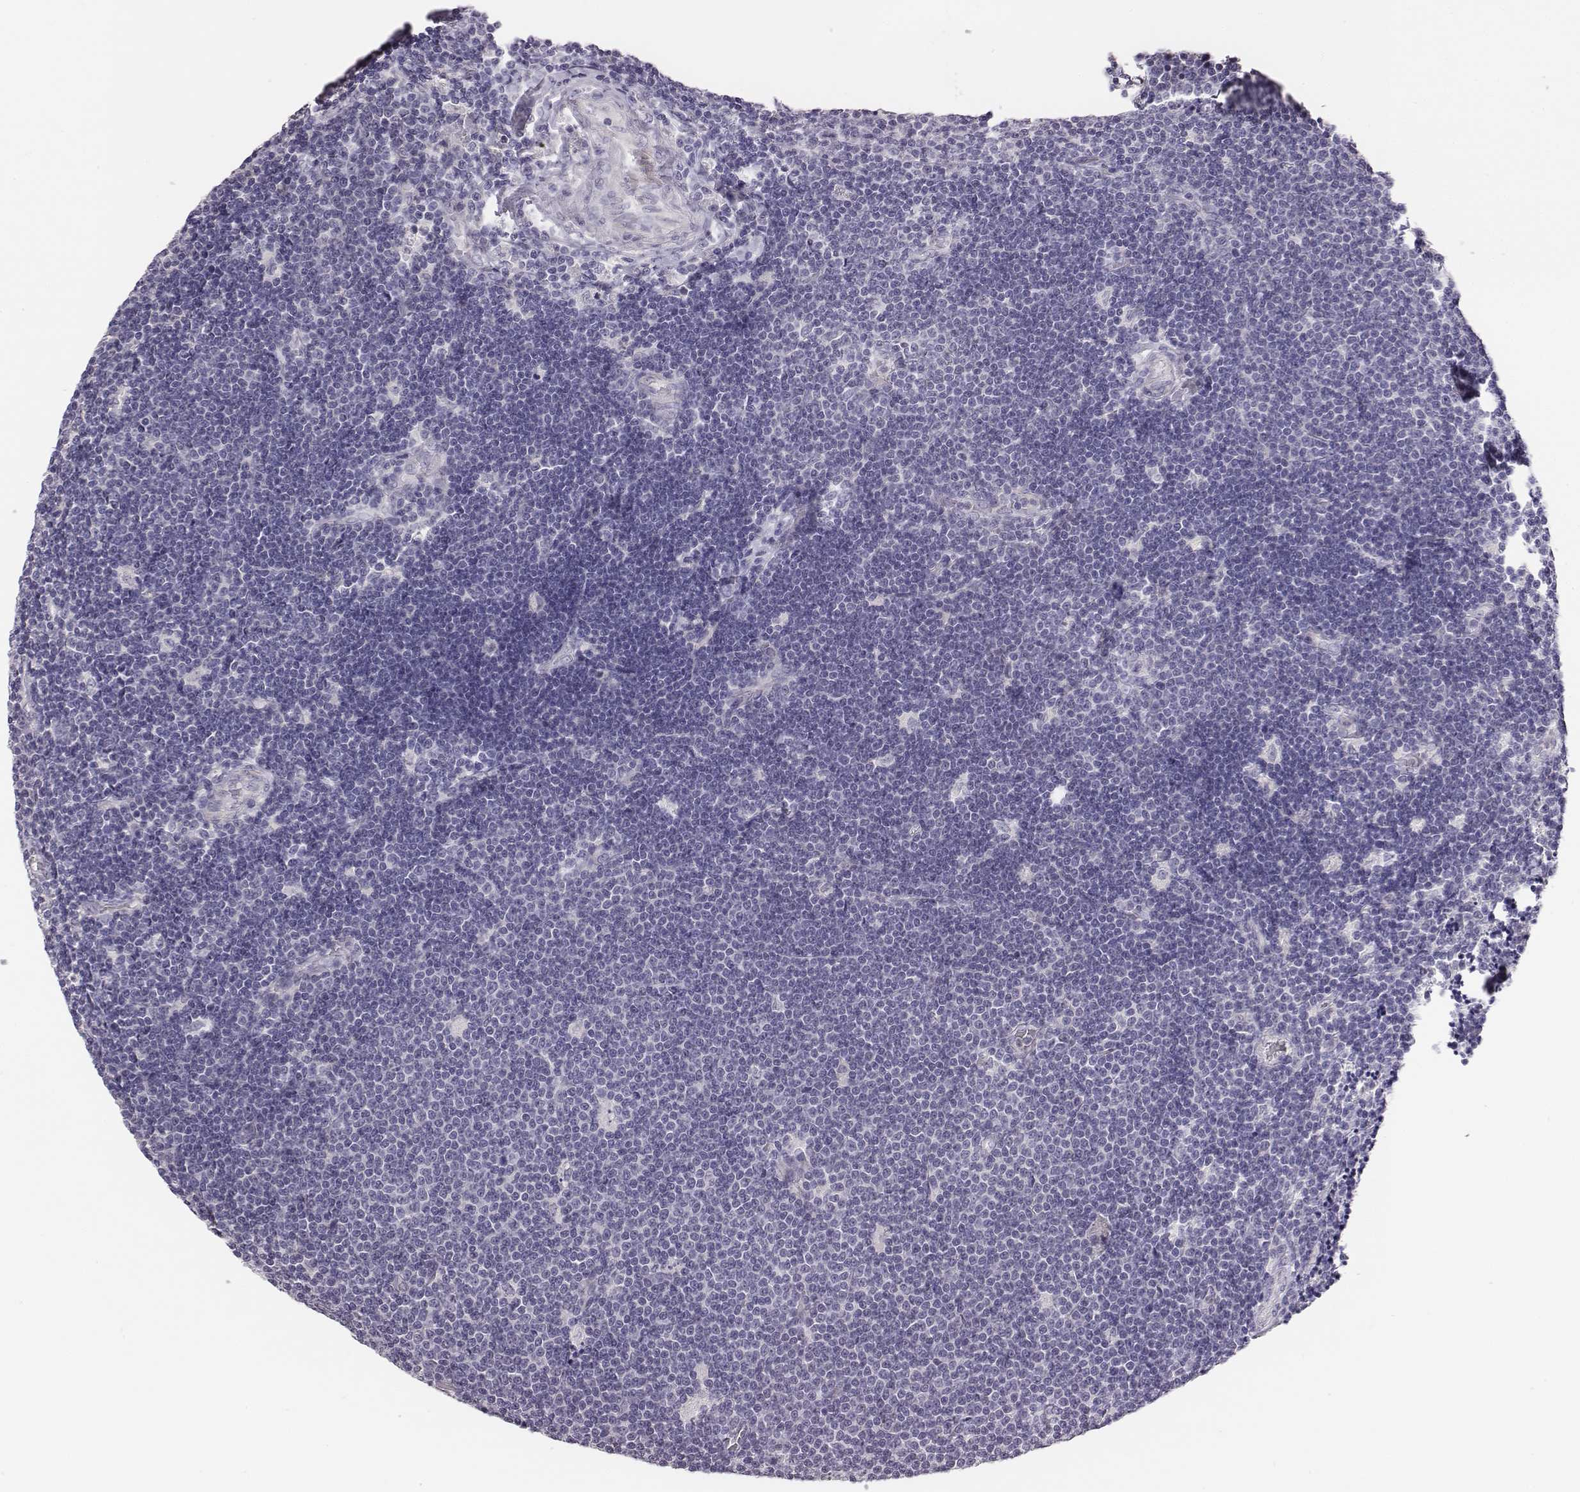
{"staining": {"intensity": "negative", "quantity": "none", "location": "none"}, "tissue": "lymphoma", "cell_type": "Tumor cells", "image_type": "cancer", "snomed": [{"axis": "morphology", "description": "Malignant lymphoma, non-Hodgkin's type, Low grade"}, {"axis": "topography", "description": "Brain"}], "caption": "There is no significant expression in tumor cells of lymphoma. (Stains: DAB IHC with hematoxylin counter stain, Microscopy: brightfield microscopy at high magnification).", "gene": "GUCA1A", "patient": {"sex": "female", "age": 66}}